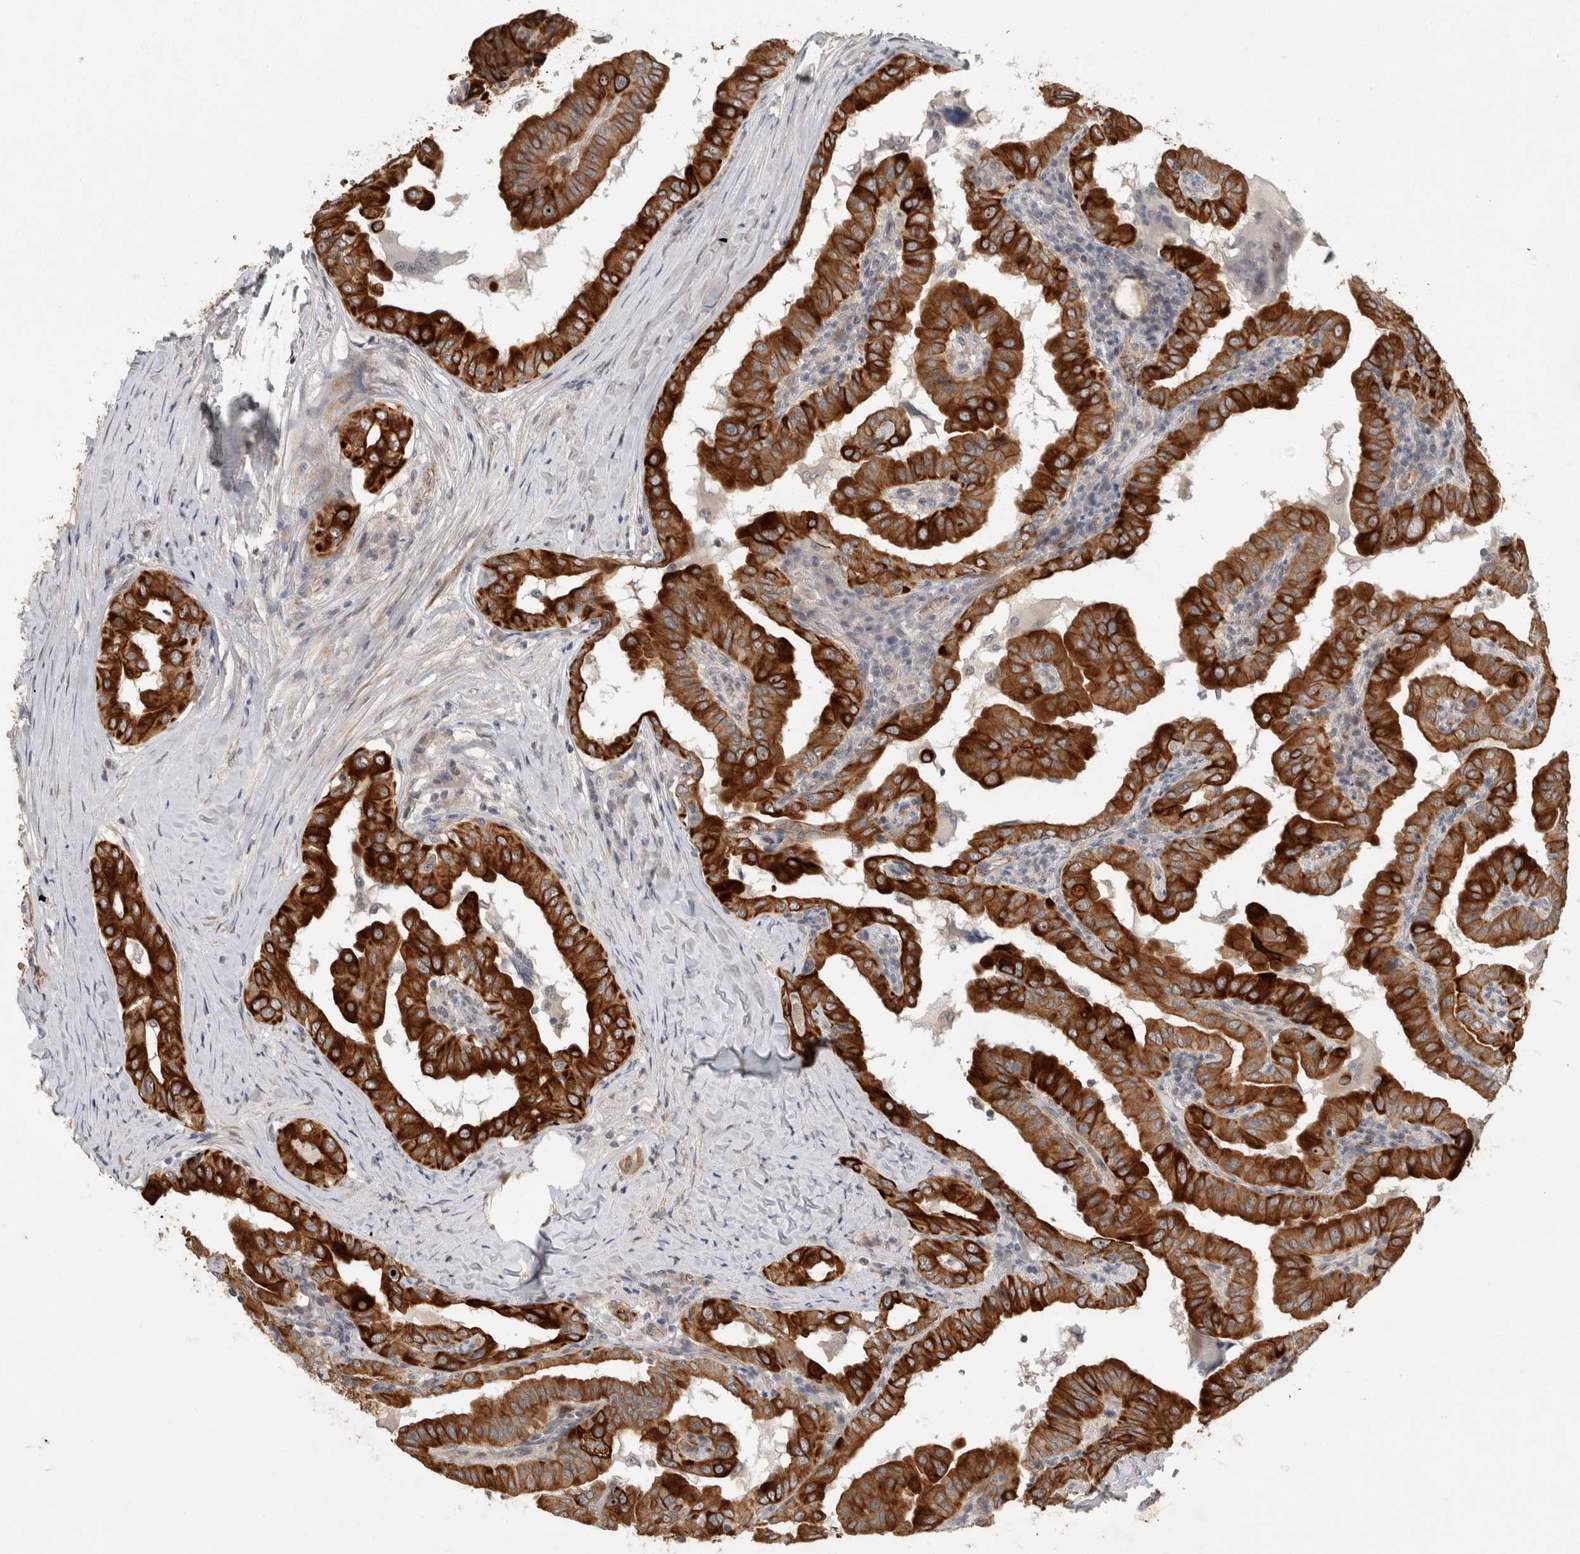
{"staining": {"intensity": "strong", "quantity": ">75%", "location": "cytoplasmic/membranous"}, "tissue": "thyroid cancer", "cell_type": "Tumor cells", "image_type": "cancer", "snomed": [{"axis": "morphology", "description": "Papillary adenocarcinoma, NOS"}, {"axis": "topography", "description": "Thyroid gland"}], "caption": "IHC histopathology image of papillary adenocarcinoma (thyroid) stained for a protein (brown), which demonstrates high levels of strong cytoplasmic/membranous positivity in about >75% of tumor cells.", "gene": "CRISPLD1", "patient": {"sex": "male", "age": 33}}